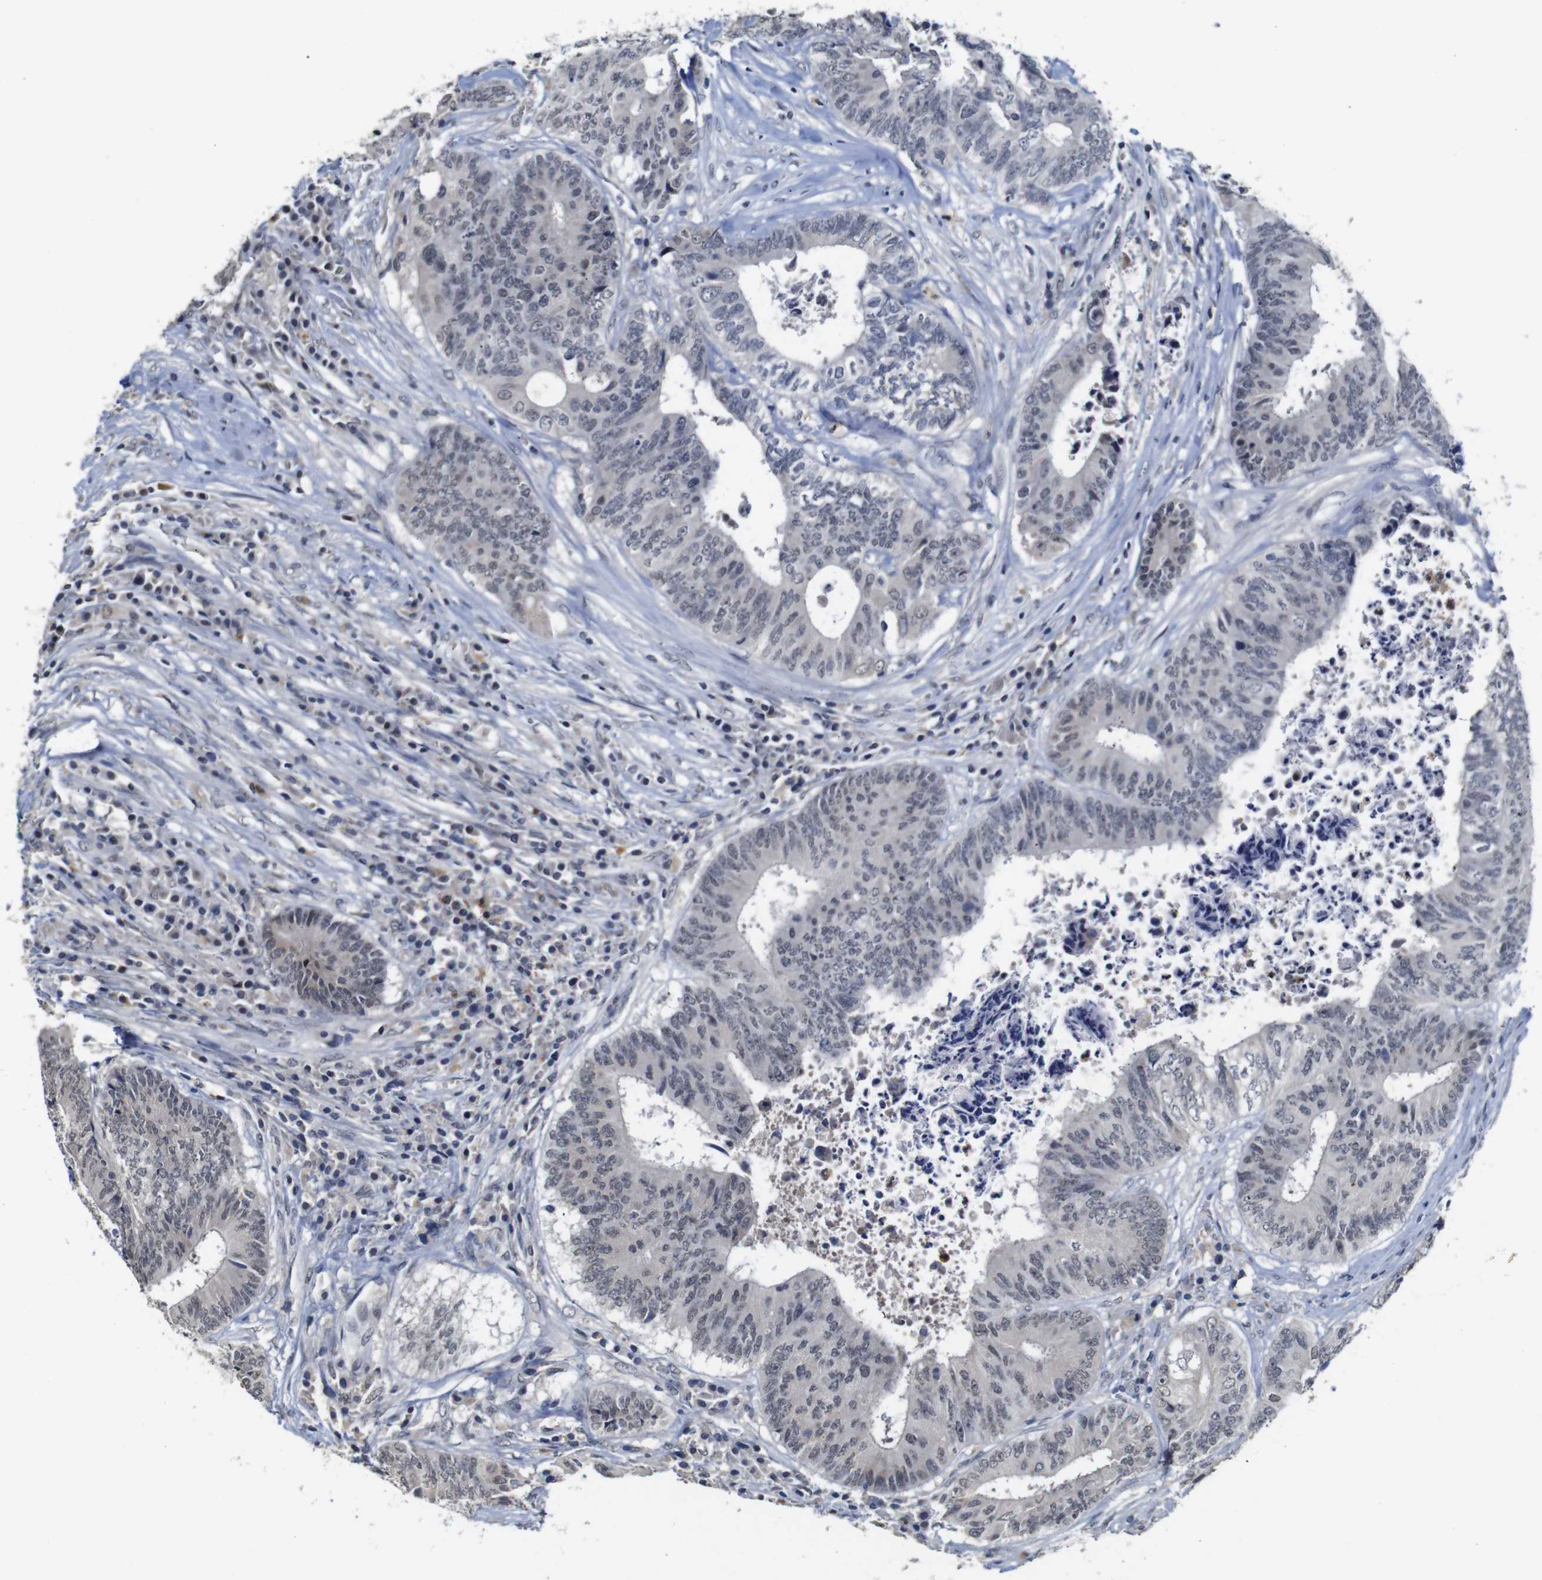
{"staining": {"intensity": "negative", "quantity": "none", "location": "none"}, "tissue": "colorectal cancer", "cell_type": "Tumor cells", "image_type": "cancer", "snomed": [{"axis": "morphology", "description": "Adenocarcinoma, NOS"}, {"axis": "topography", "description": "Rectum"}], "caption": "Protein analysis of adenocarcinoma (colorectal) demonstrates no significant staining in tumor cells.", "gene": "NTRK3", "patient": {"sex": "male", "age": 72}}